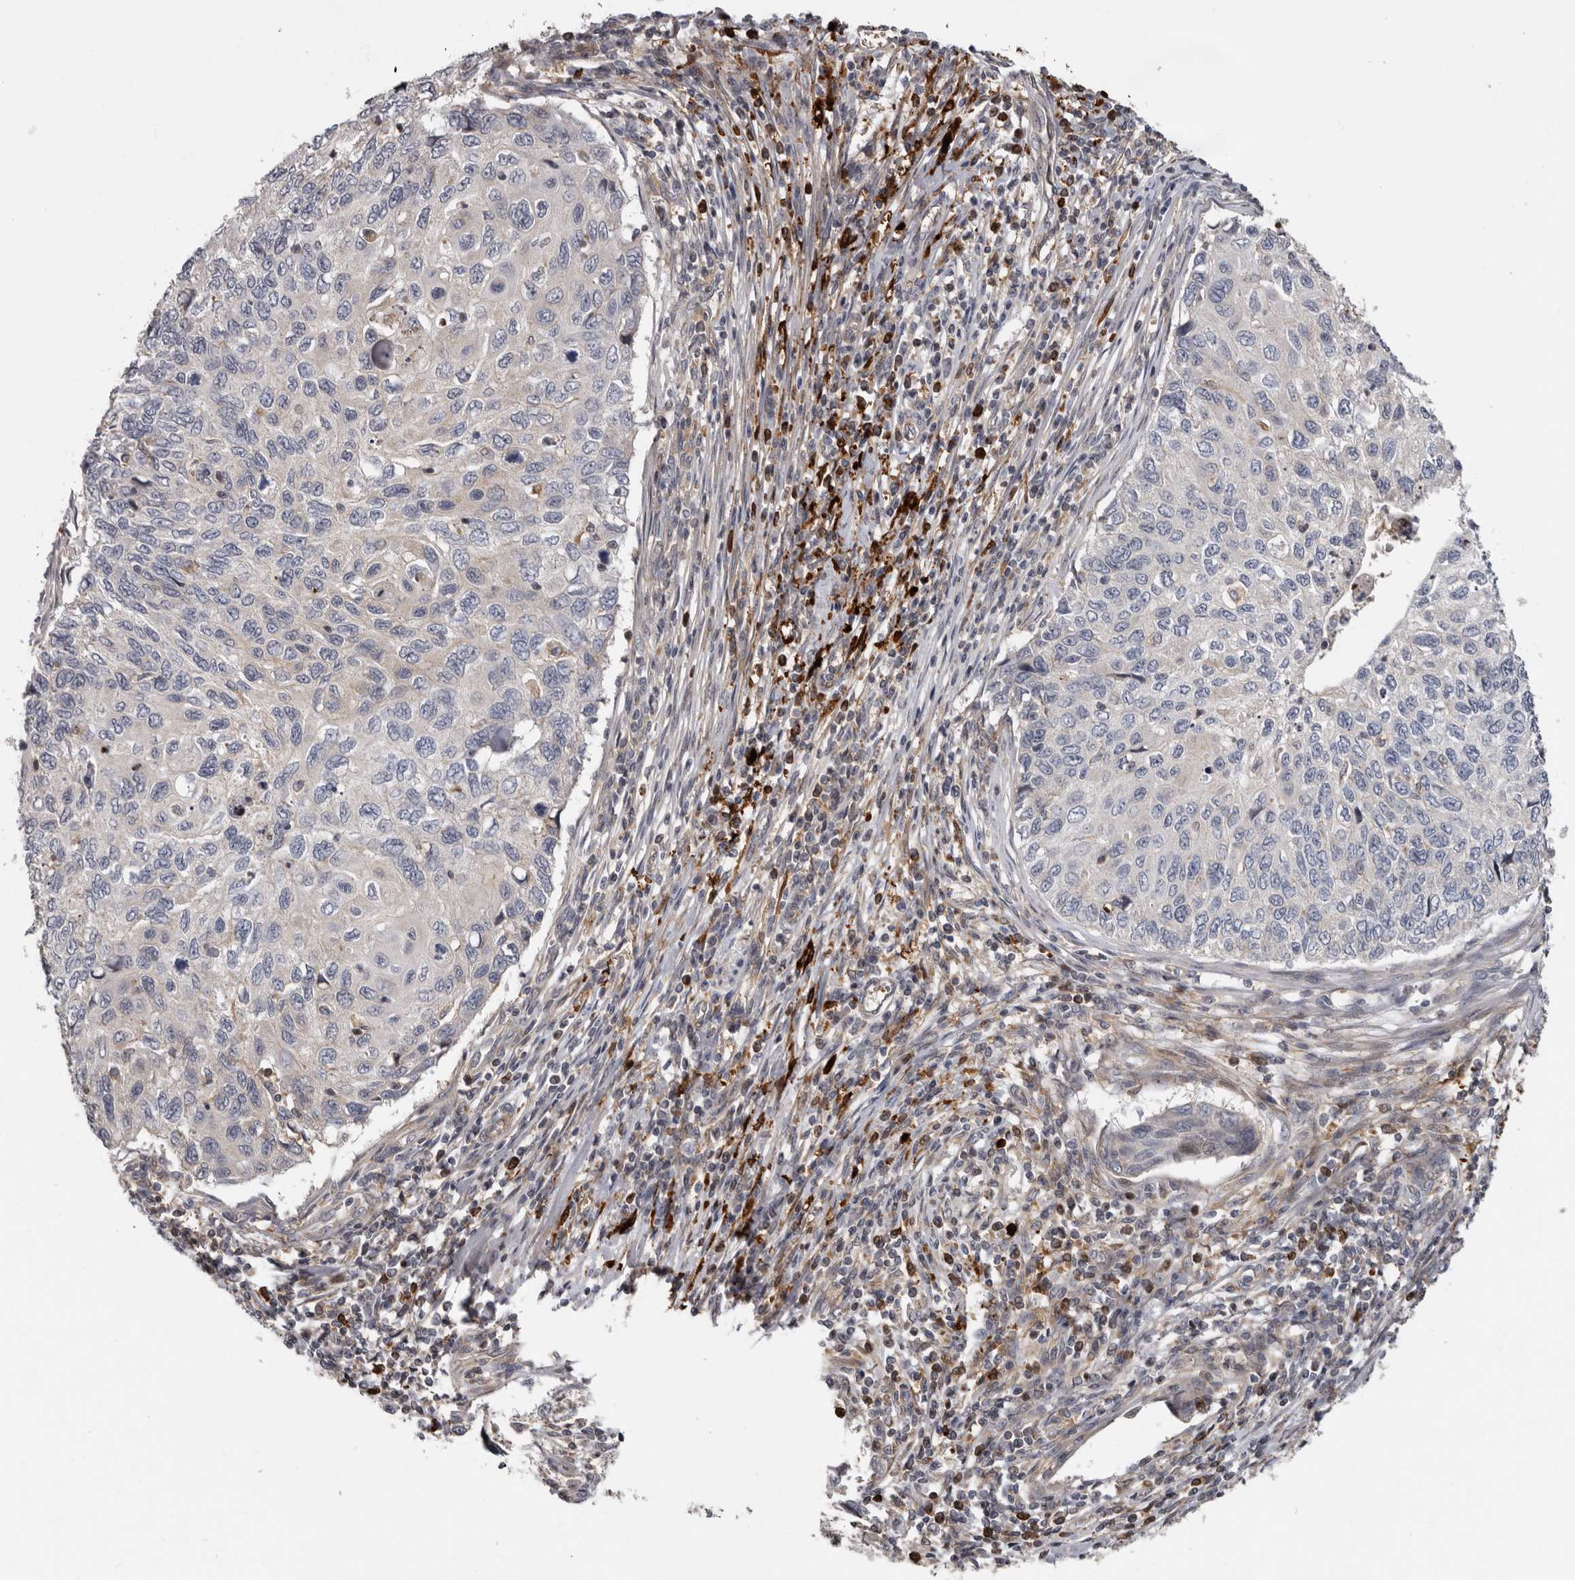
{"staining": {"intensity": "negative", "quantity": "none", "location": "none"}, "tissue": "cervical cancer", "cell_type": "Tumor cells", "image_type": "cancer", "snomed": [{"axis": "morphology", "description": "Squamous cell carcinoma, NOS"}, {"axis": "topography", "description": "Cervix"}], "caption": "DAB immunohistochemical staining of cervical squamous cell carcinoma shows no significant expression in tumor cells. (DAB IHC with hematoxylin counter stain).", "gene": "FGFR4", "patient": {"sex": "female", "age": 70}}